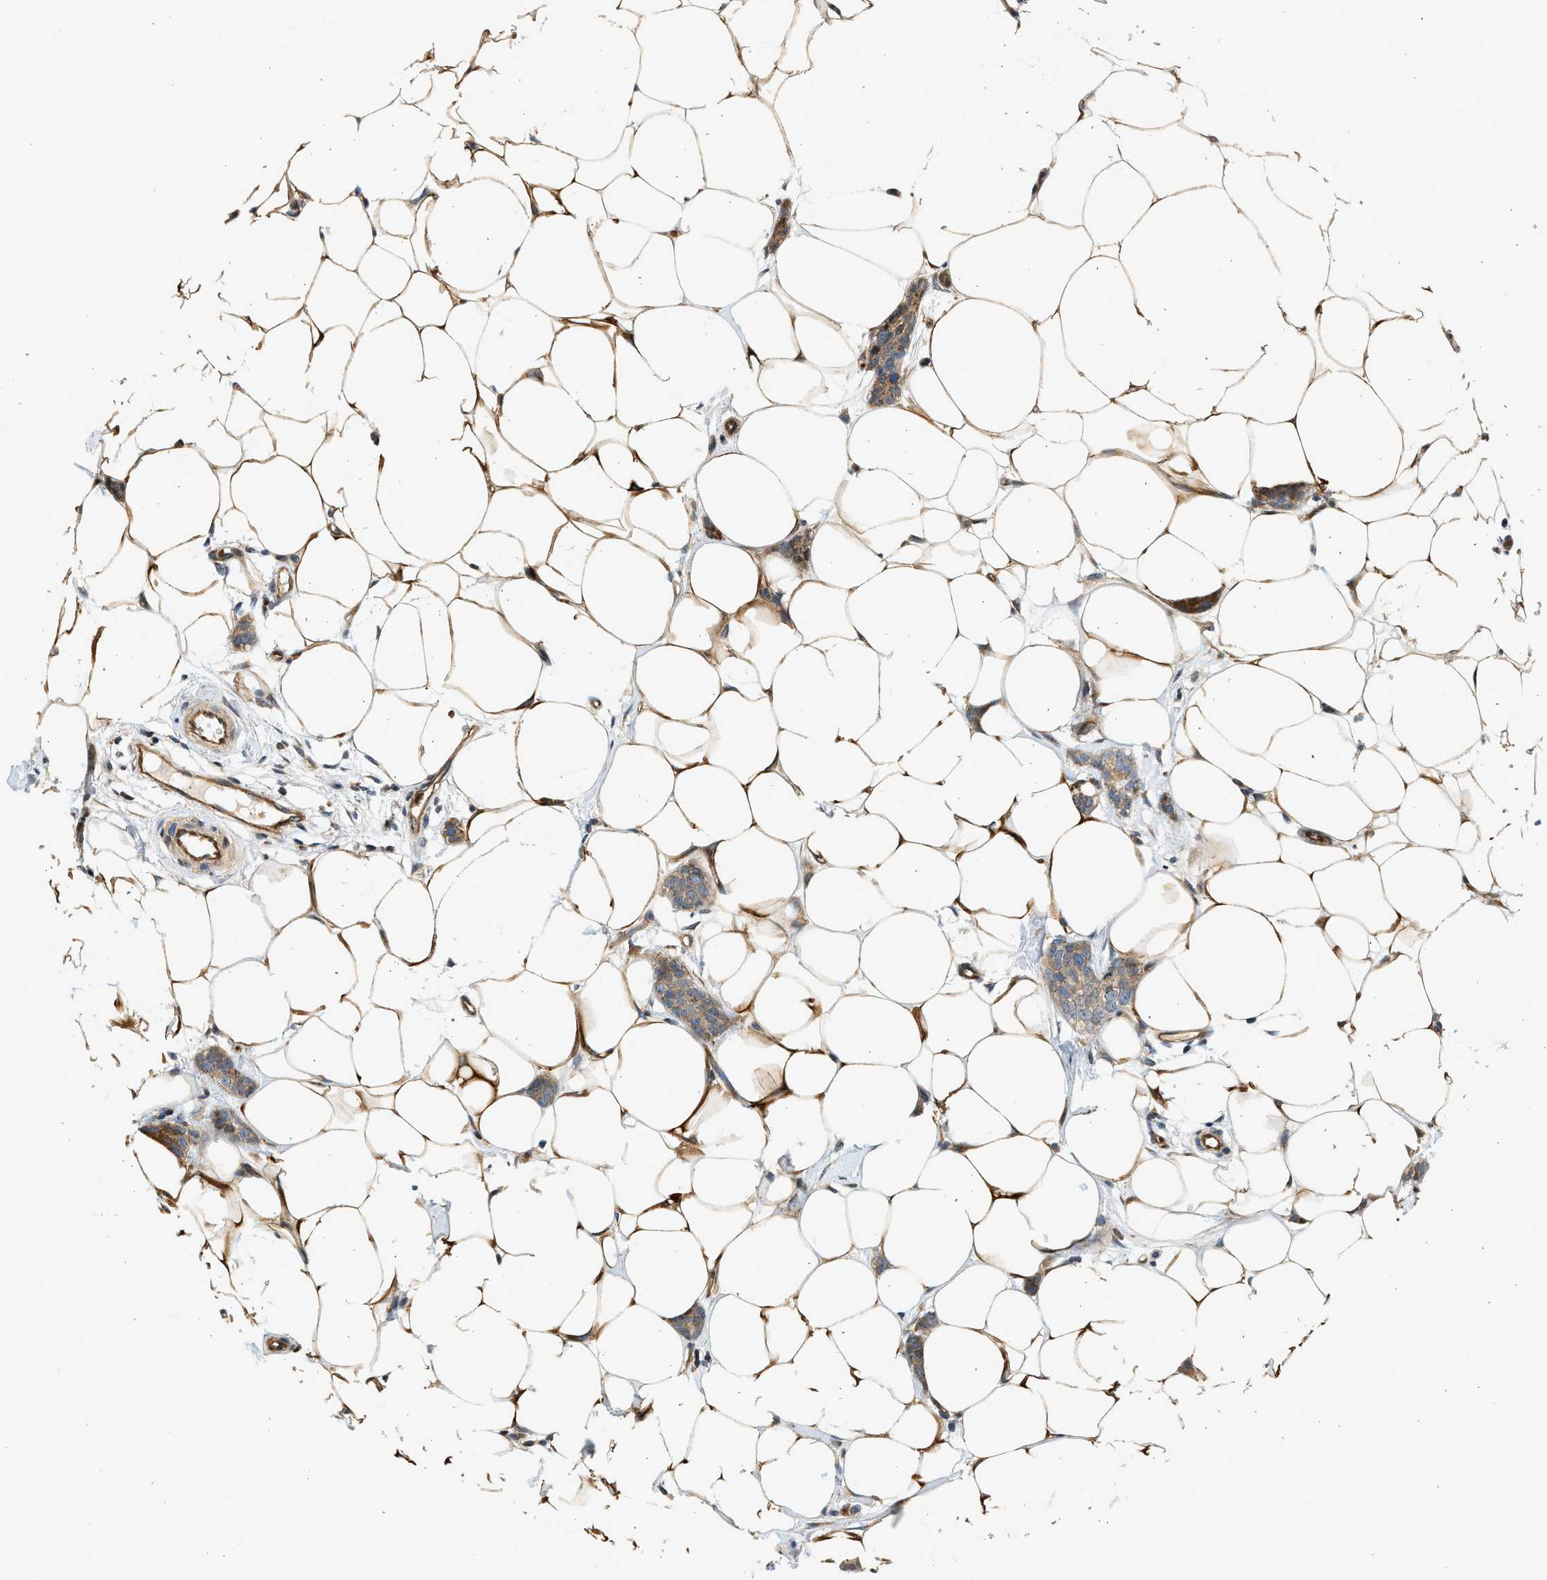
{"staining": {"intensity": "weak", "quantity": ">75%", "location": "cytoplasmic/membranous"}, "tissue": "breast cancer", "cell_type": "Tumor cells", "image_type": "cancer", "snomed": [{"axis": "morphology", "description": "Lobular carcinoma"}, {"axis": "topography", "description": "Skin"}, {"axis": "topography", "description": "Breast"}], "caption": "Immunohistochemical staining of breast cancer demonstrates low levels of weak cytoplasmic/membranous protein staining in about >75% of tumor cells.", "gene": "NRSN2", "patient": {"sex": "female", "age": 46}}